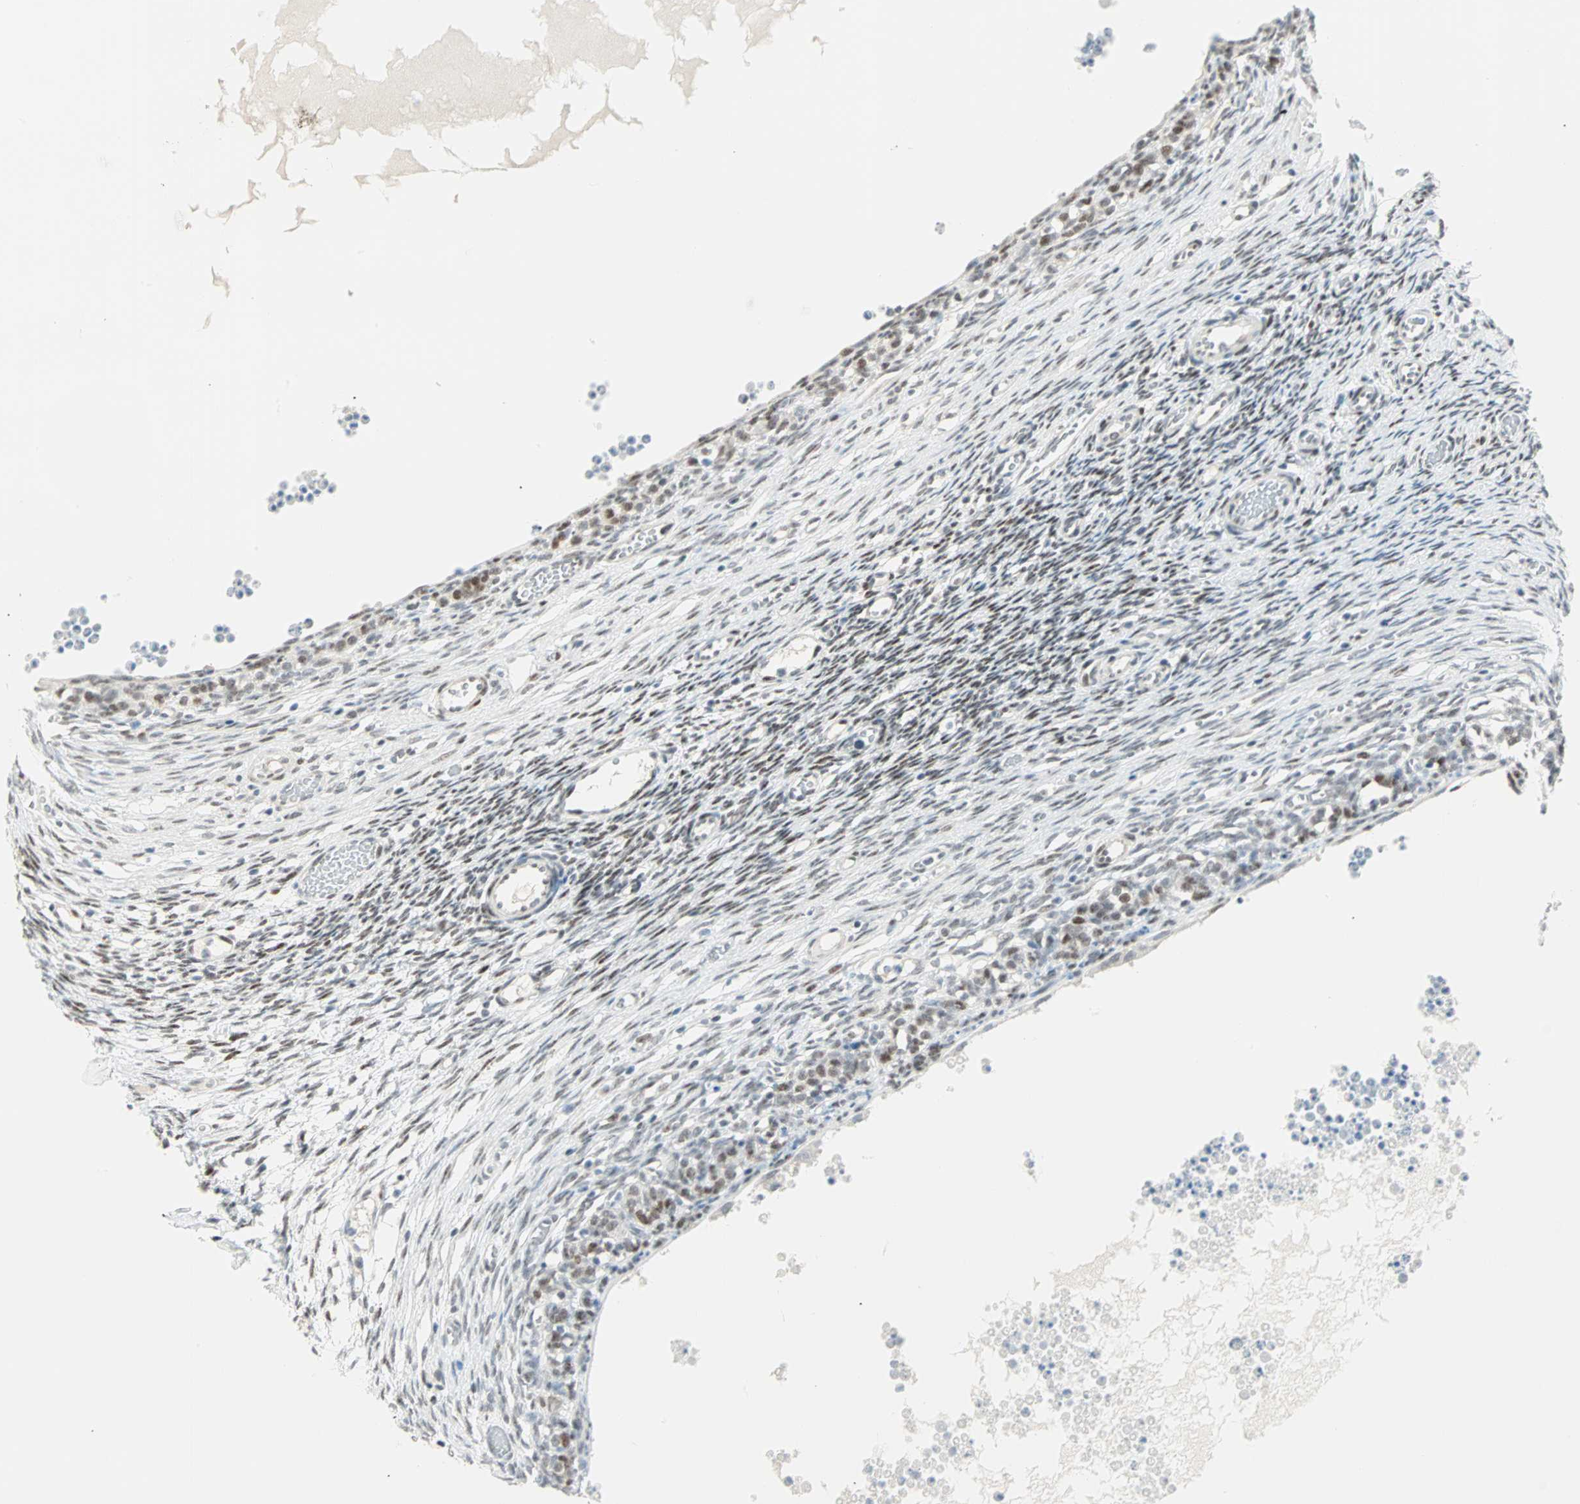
{"staining": {"intensity": "negative", "quantity": "none", "location": "none"}, "tissue": "ovary", "cell_type": "Follicle cells", "image_type": "normal", "snomed": [{"axis": "morphology", "description": "Normal tissue, NOS"}, {"axis": "topography", "description": "Ovary"}], "caption": "High magnification brightfield microscopy of unremarkable ovary stained with DAB (3,3'-diaminobenzidine) (brown) and counterstained with hematoxylin (blue): follicle cells show no significant positivity. (DAB immunohistochemistry visualized using brightfield microscopy, high magnification).", "gene": "PKNOX1", "patient": {"sex": "female", "age": 35}}